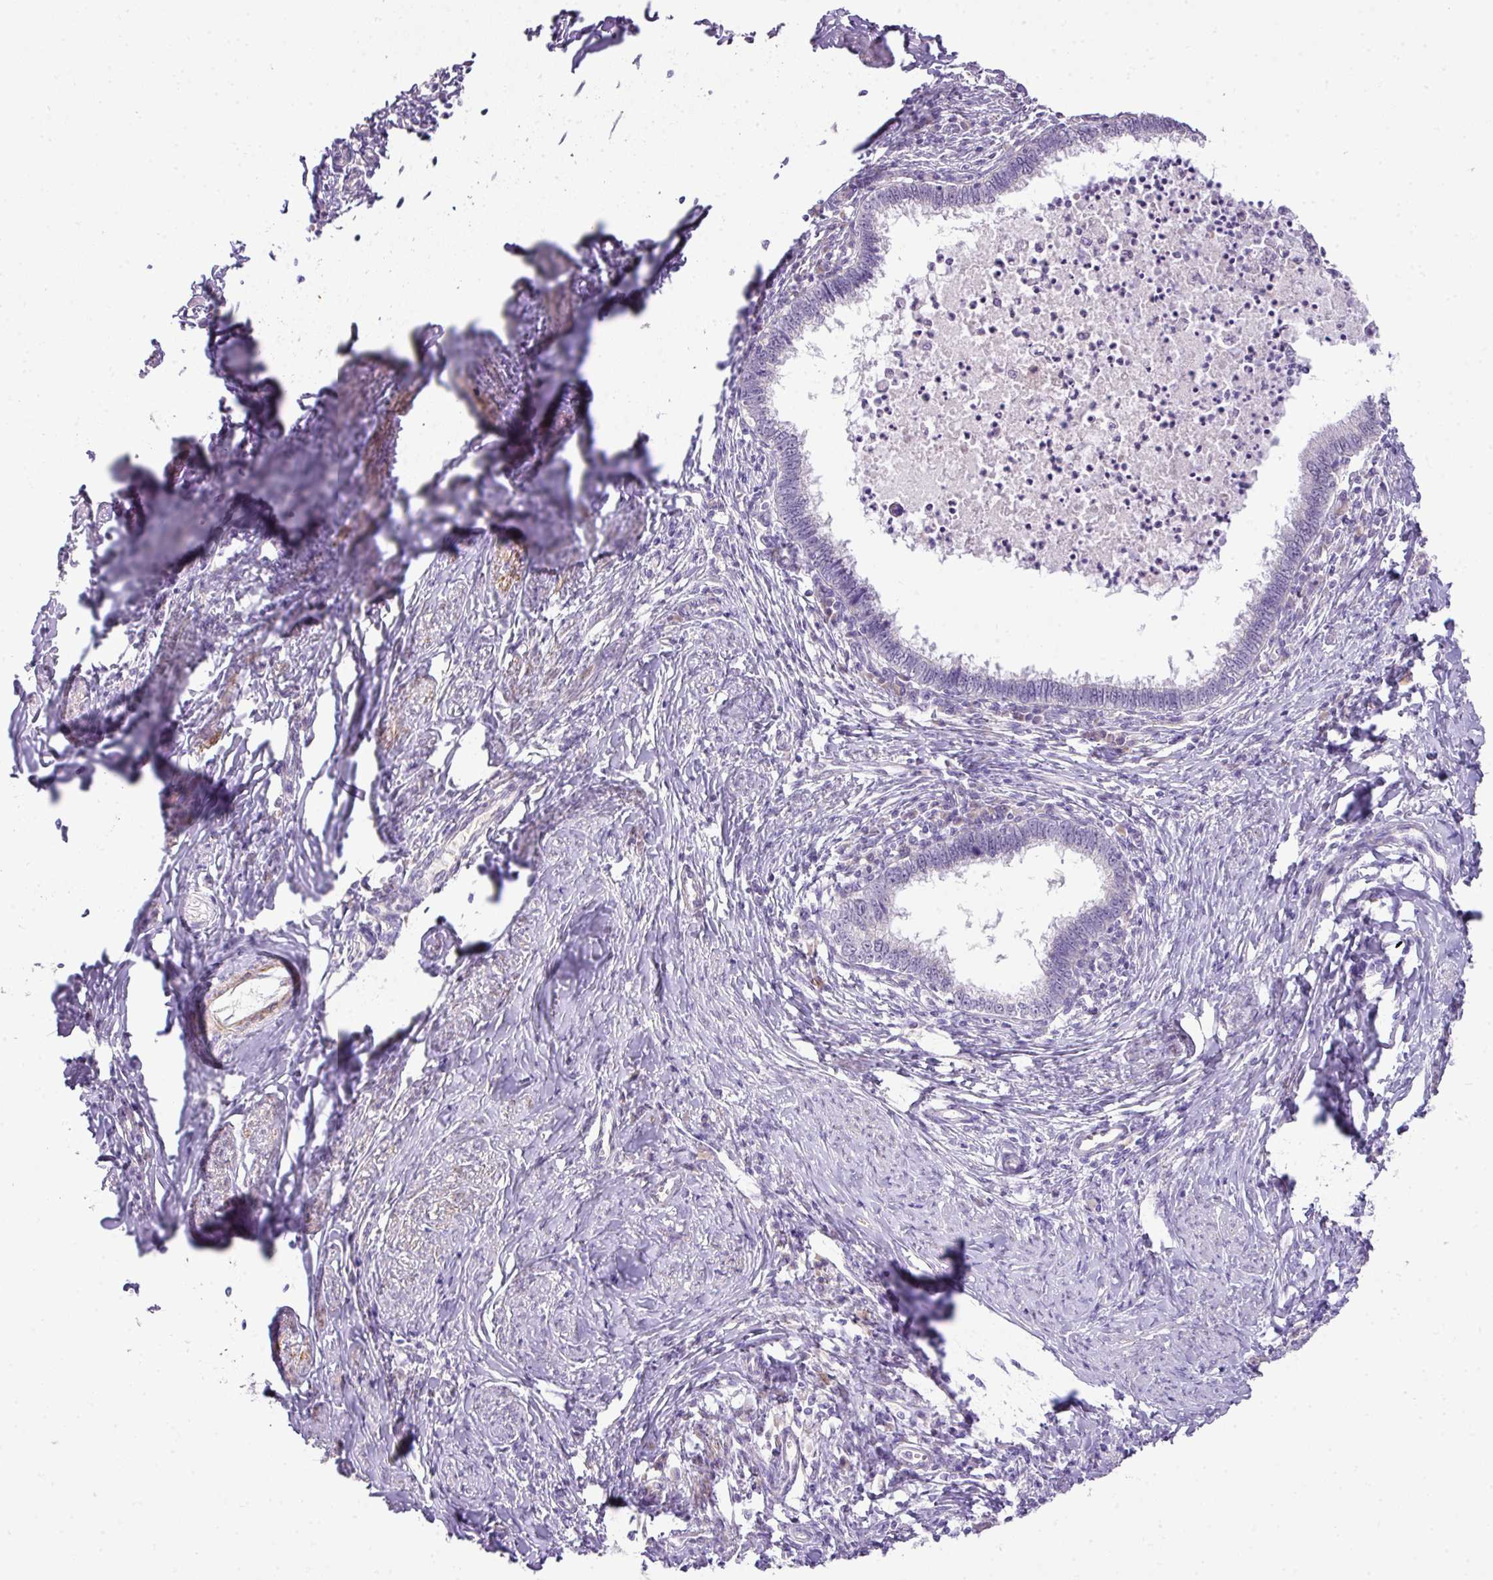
{"staining": {"intensity": "negative", "quantity": "none", "location": "none"}, "tissue": "cervical cancer", "cell_type": "Tumor cells", "image_type": "cancer", "snomed": [{"axis": "morphology", "description": "Adenocarcinoma, NOS"}, {"axis": "topography", "description": "Cervix"}], "caption": "This is an IHC image of human cervical cancer (adenocarcinoma). There is no expression in tumor cells.", "gene": "DIP2A", "patient": {"sex": "female", "age": 36}}